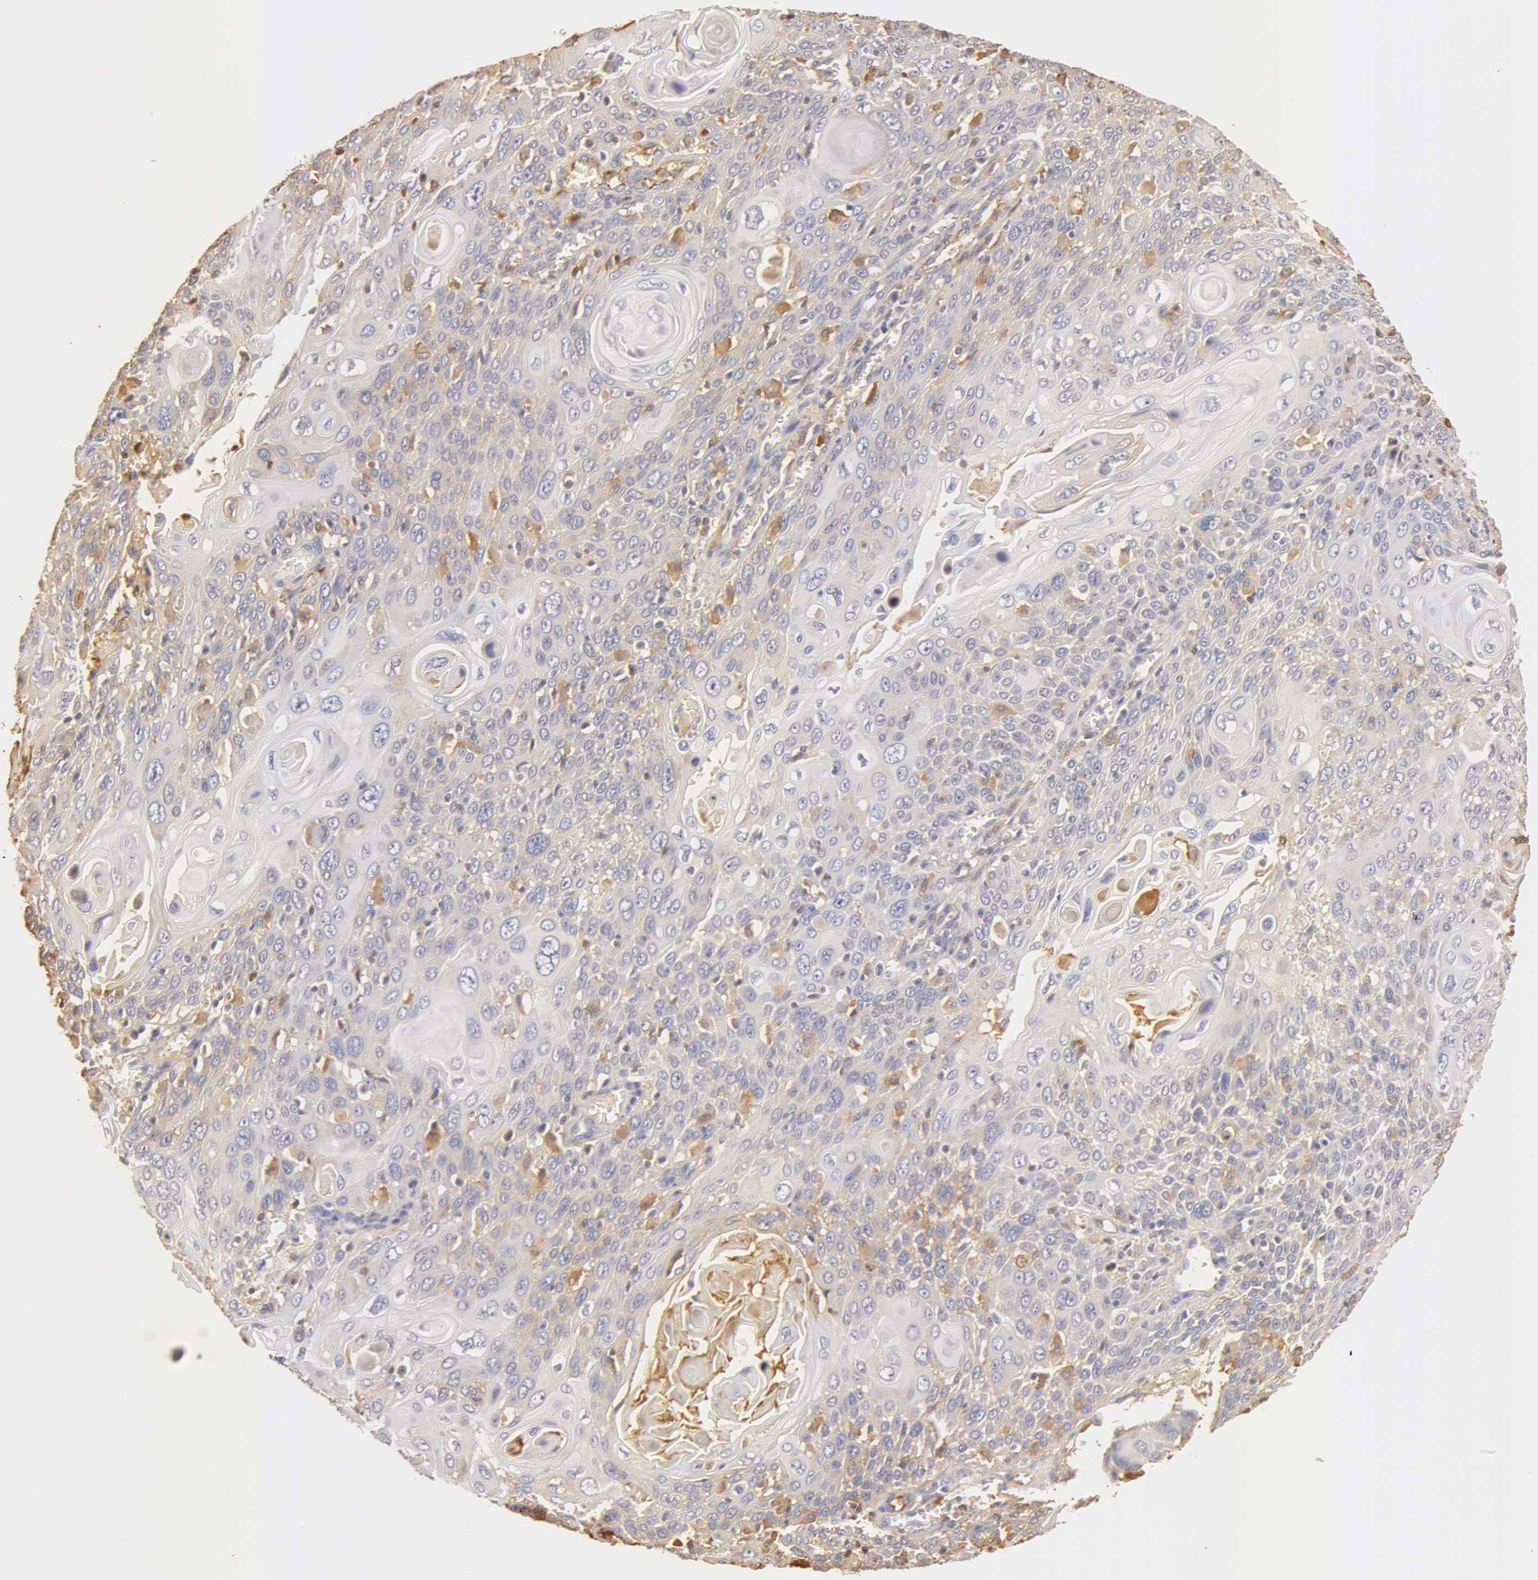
{"staining": {"intensity": "weak", "quantity": ">75%", "location": "cytoplasmic/membranous"}, "tissue": "cervical cancer", "cell_type": "Tumor cells", "image_type": "cancer", "snomed": [{"axis": "morphology", "description": "Squamous cell carcinoma, NOS"}, {"axis": "topography", "description": "Cervix"}], "caption": "Protein expression analysis of cervical cancer (squamous cell carcinoma) shows weak cytoplasmic/membranous expression in approximately >75% of tumor cells. The staining was performed using DAB, with brown indicating positive protein expression. Nuclei are stained blue with hematoxylin.", "gene": "TF", "patient": {"sex": "female", "age": 54}}